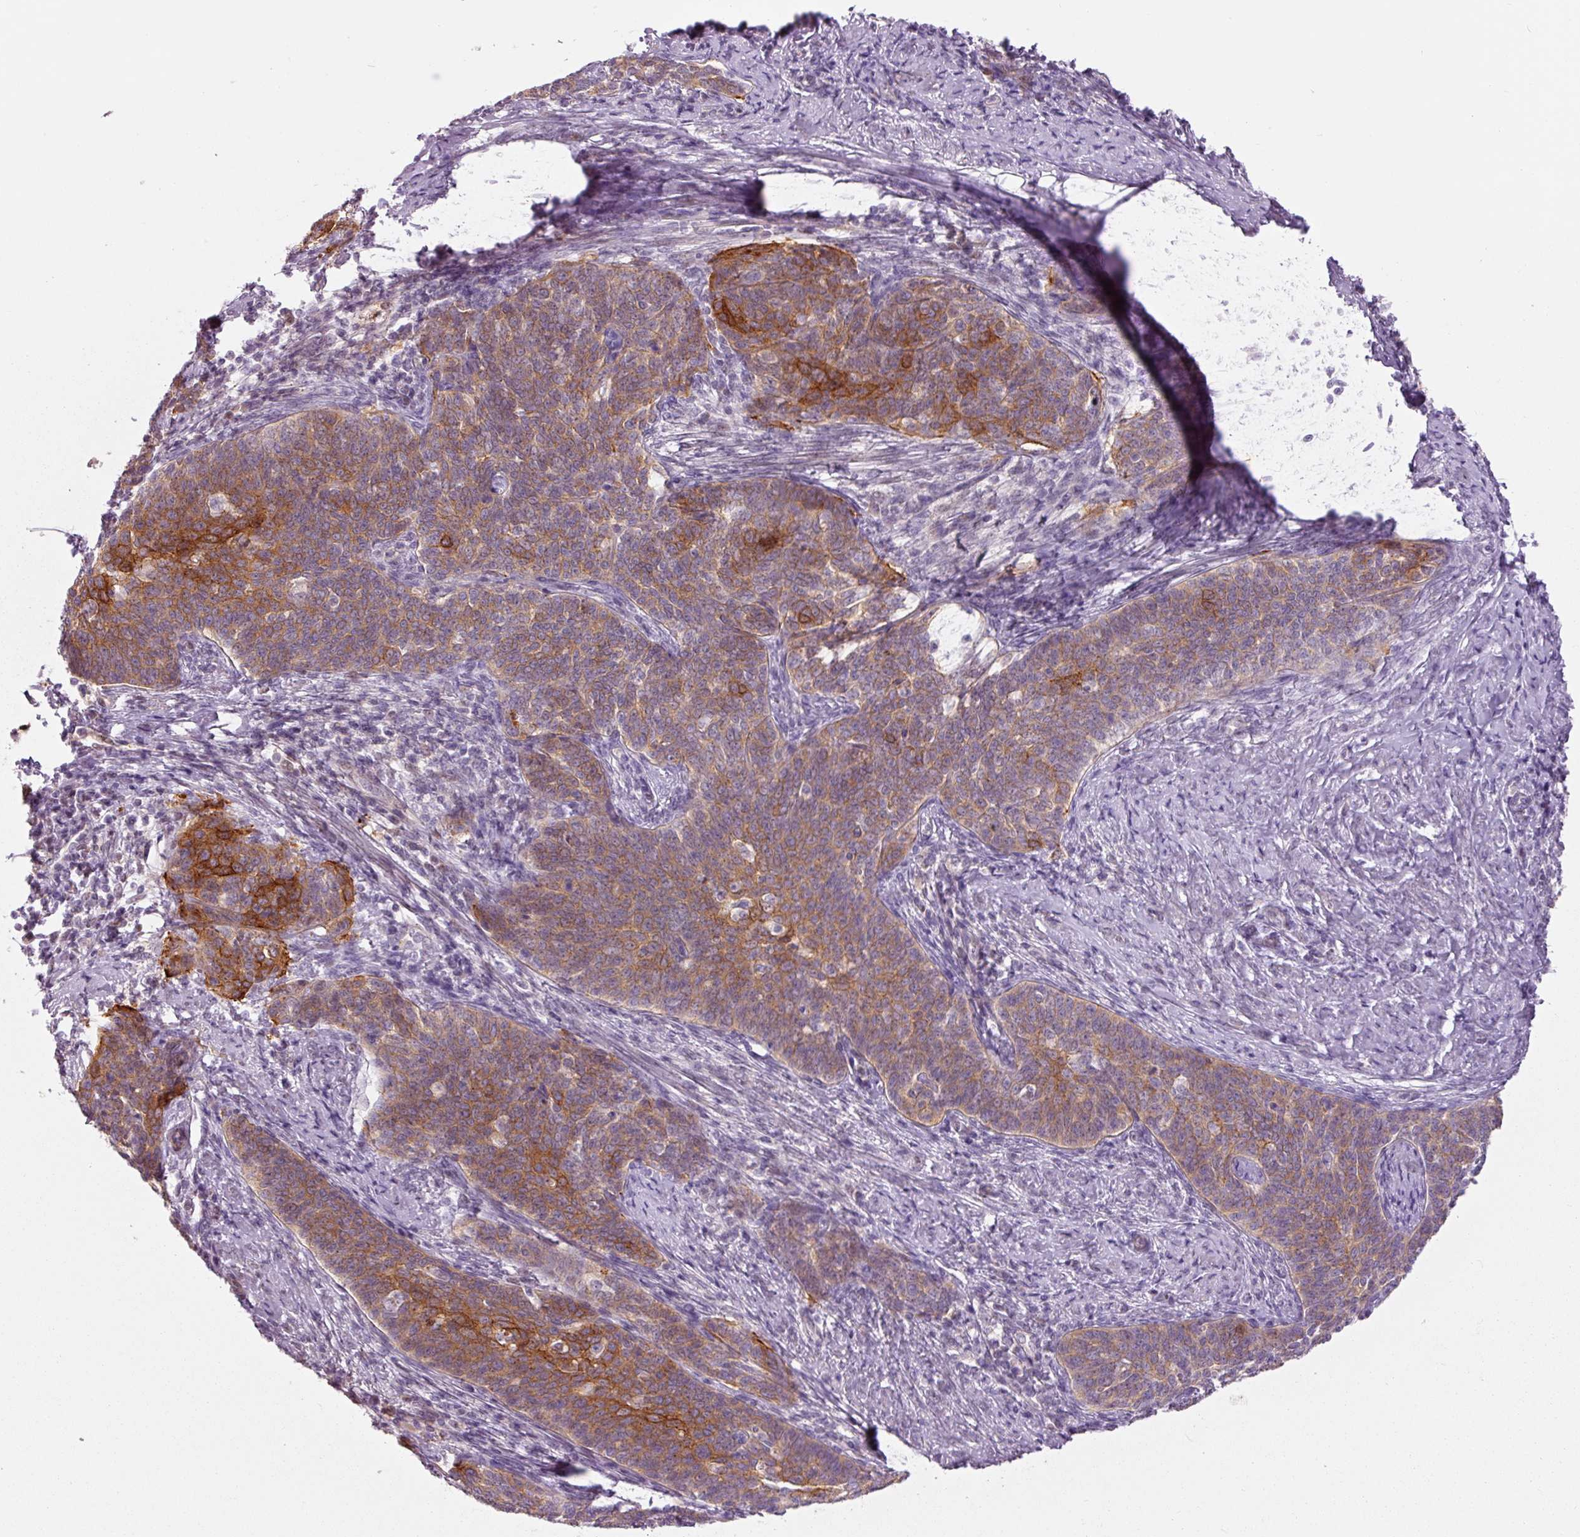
{"staining": {"intensity": "moderate", "quantity": "25%-75%", "location": "cytoplasmic/membranous"}, "tissue": "cervical cancer", "cell_type": "Tumor cells", "image_type": "cancer", "snomed": [{"axis": "morphology", "description": "Squamous cell carcinoma, NOS"}, {"axis": "topography", "description": "Cervix"}], "caption": "High-magnification brightfield microscopy of squamous cell carcinoma (cervical) stained with DAB (3,3'-diaminobenzidine) (brown) and counterstained with hematoxylin (blue). tumor cells exhibit moderate cytoplasmic/membranous staining is seen in approximately25%-75% of cells.", "gene": "DAPP1", "patient": {"sex": "female", "age": 39}}